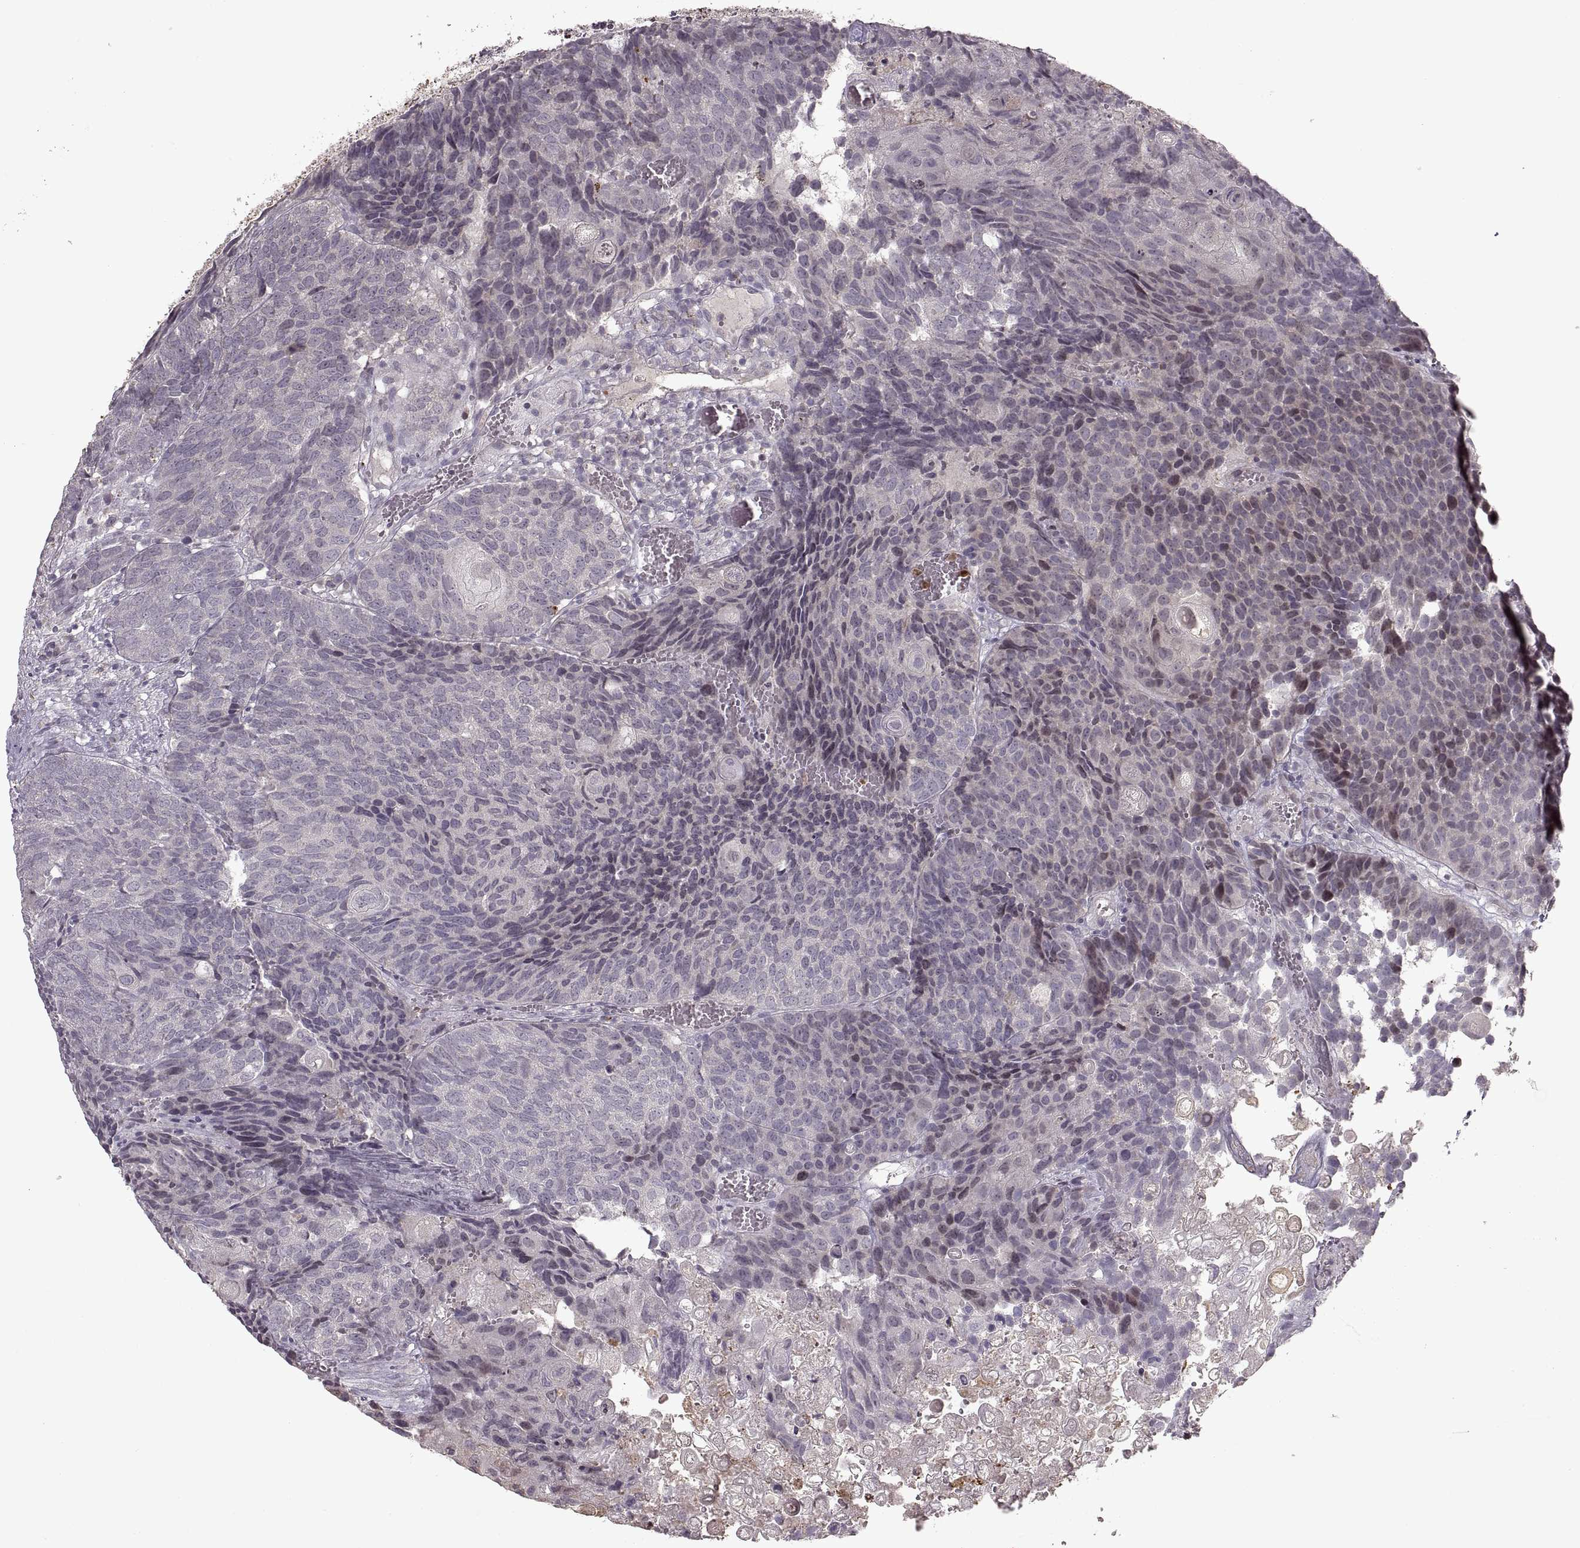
{"staining": {"intensity": "weak", "quantity": "25%-75%", "location": "cytoplasmic/membranous"}, "tissue": "urothelial cancer", "cell_type": "Tumor cells", "image_type": "cancer", "snomed": [{"axis": "morphology", "description": "Urothelial carcinoma, Low grade"}, {"axis": "topography", "description": "Urinary bladder"}], "caption": "Low-grade urothelial carcinoma stained with a protein marker exhibits weak staining in tumor cells.", "gene": "PIERCE1", "patient": {"sex": "female", "age": 62}}